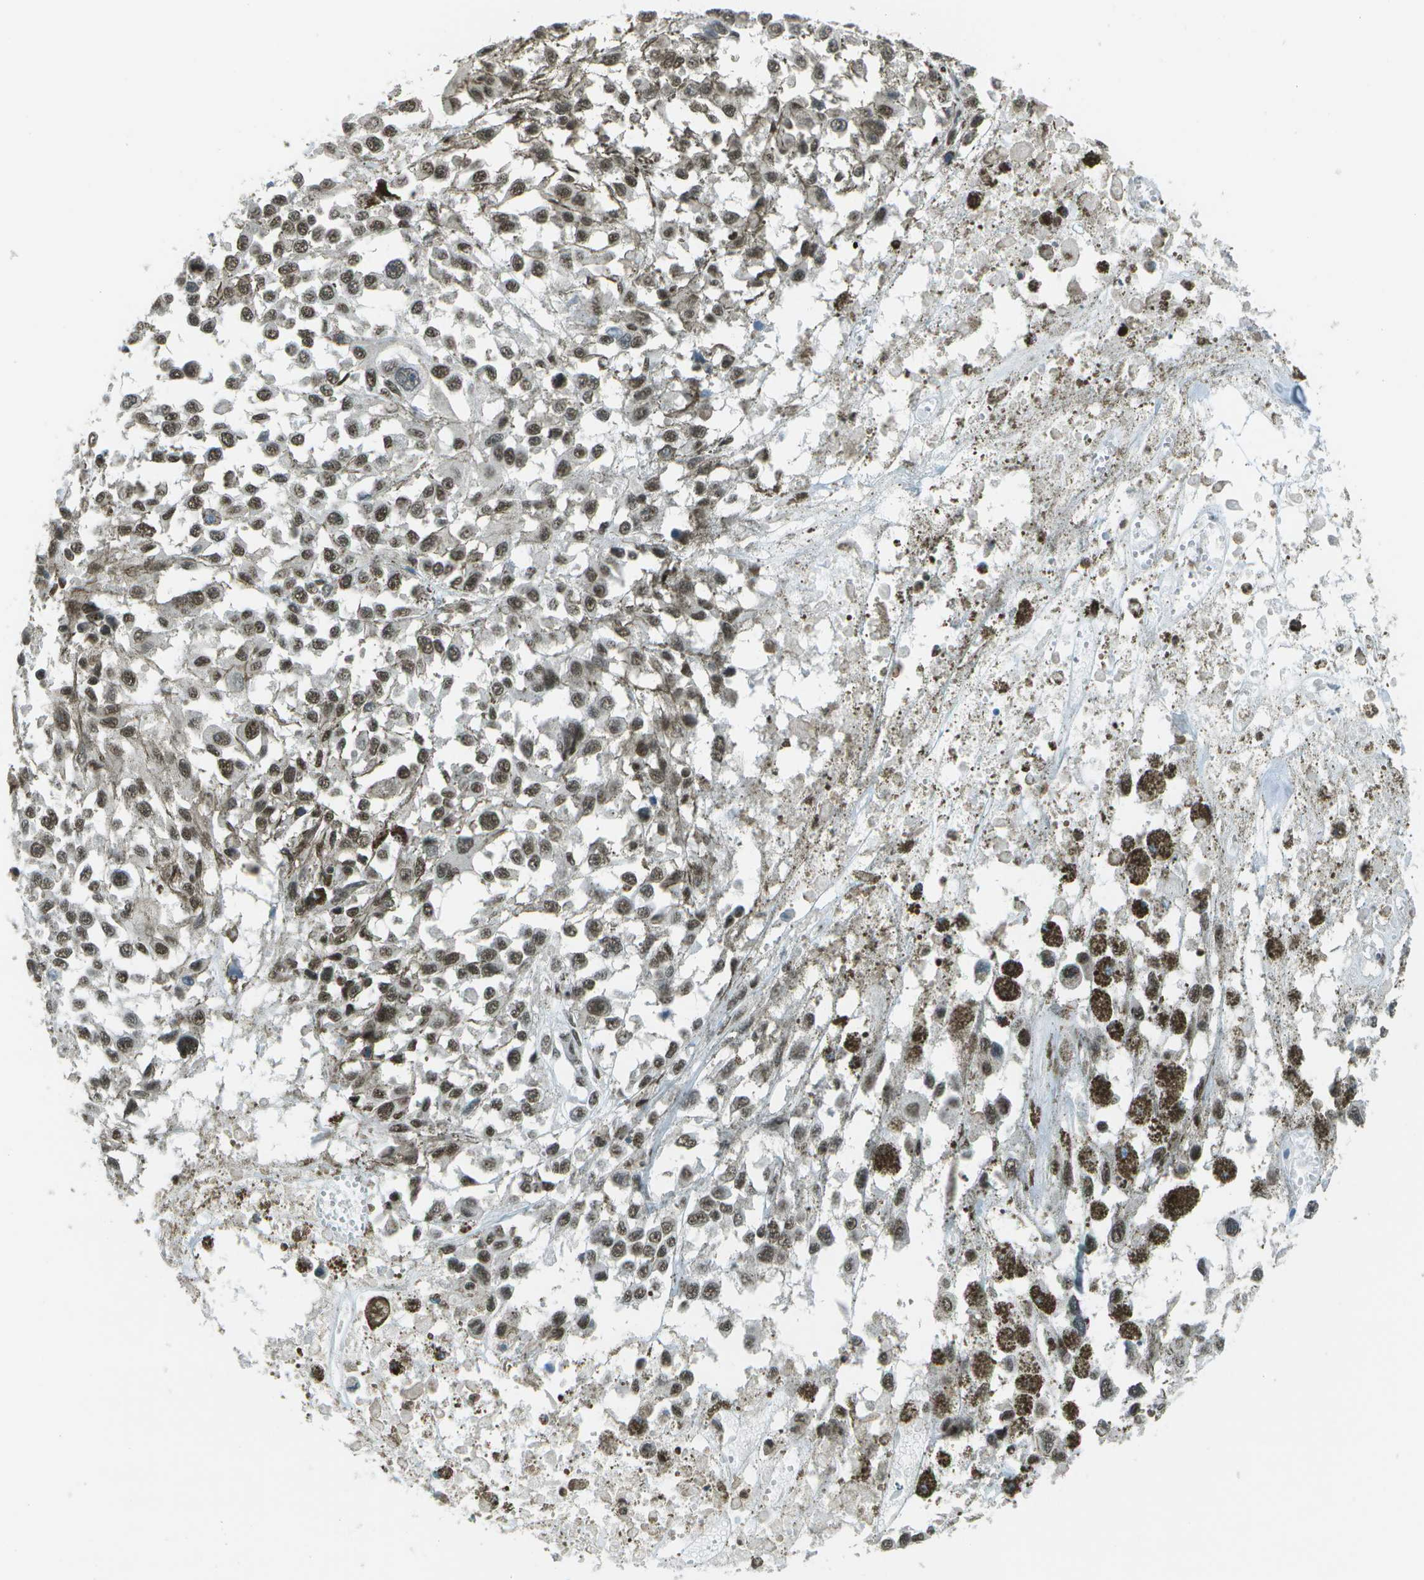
{"staining": {"intensity": "moderate", "quantity": ">75%", "location": "nuclear"}, "tissue": "melanoma", "cell_type": "Tumor cells", "image_type": "cancer", "snomed": [{"axis": "morphology", "description": "Malignant melanoma, Metastatic site"}, {"axis": "topography", "description": "Lymph node"}], "caption": "Melanoma was stained to show a protein in brown. There is medium levels of moderate nuclear expression in about >75% of tumor cells.", "gene": "DEPDC1", "patient": {"sex": "male", "age": 59}}